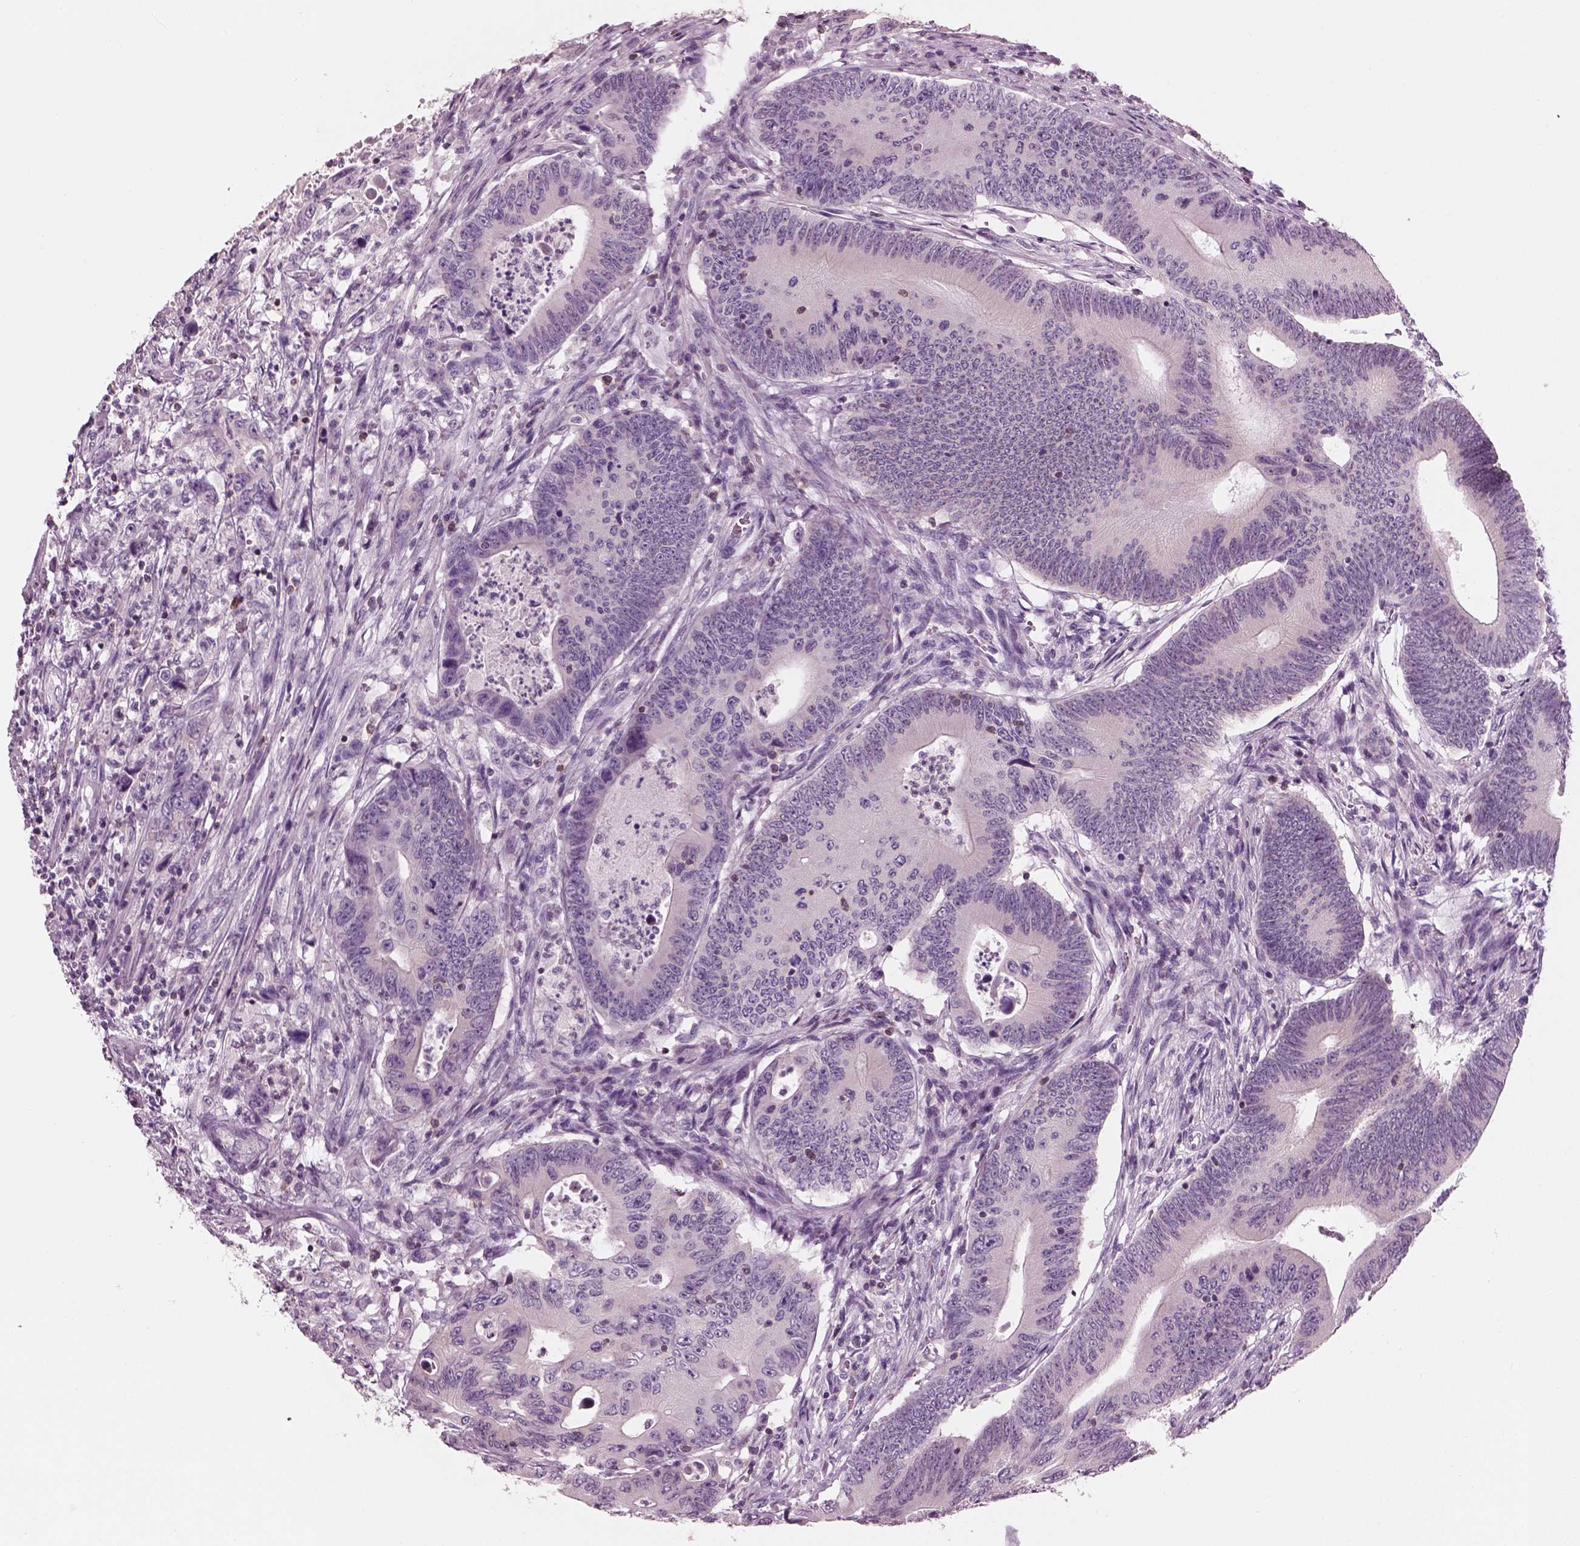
{"staining": {"intensity": "negative", "quantity": "none", "location": "none"}, "tissue": "colorectal cancer", "cell_type": "Tumor cells", "image_type": "cancer", "snomed": [{"axis": "morphology", "description": "Adenocarcinoma, NOS"}, {"axis": "topography", "description": "Colon"}], "caption": "IHC image of neoplastic tissue: human colorectal adenocarcinoma stained with DAB (3,3'-diaminobenzidine) demonstrates no significant protein positivity in tumor cells.", "gene": "SLC27A2", "patient": {"sex": "female", "age": 90}}